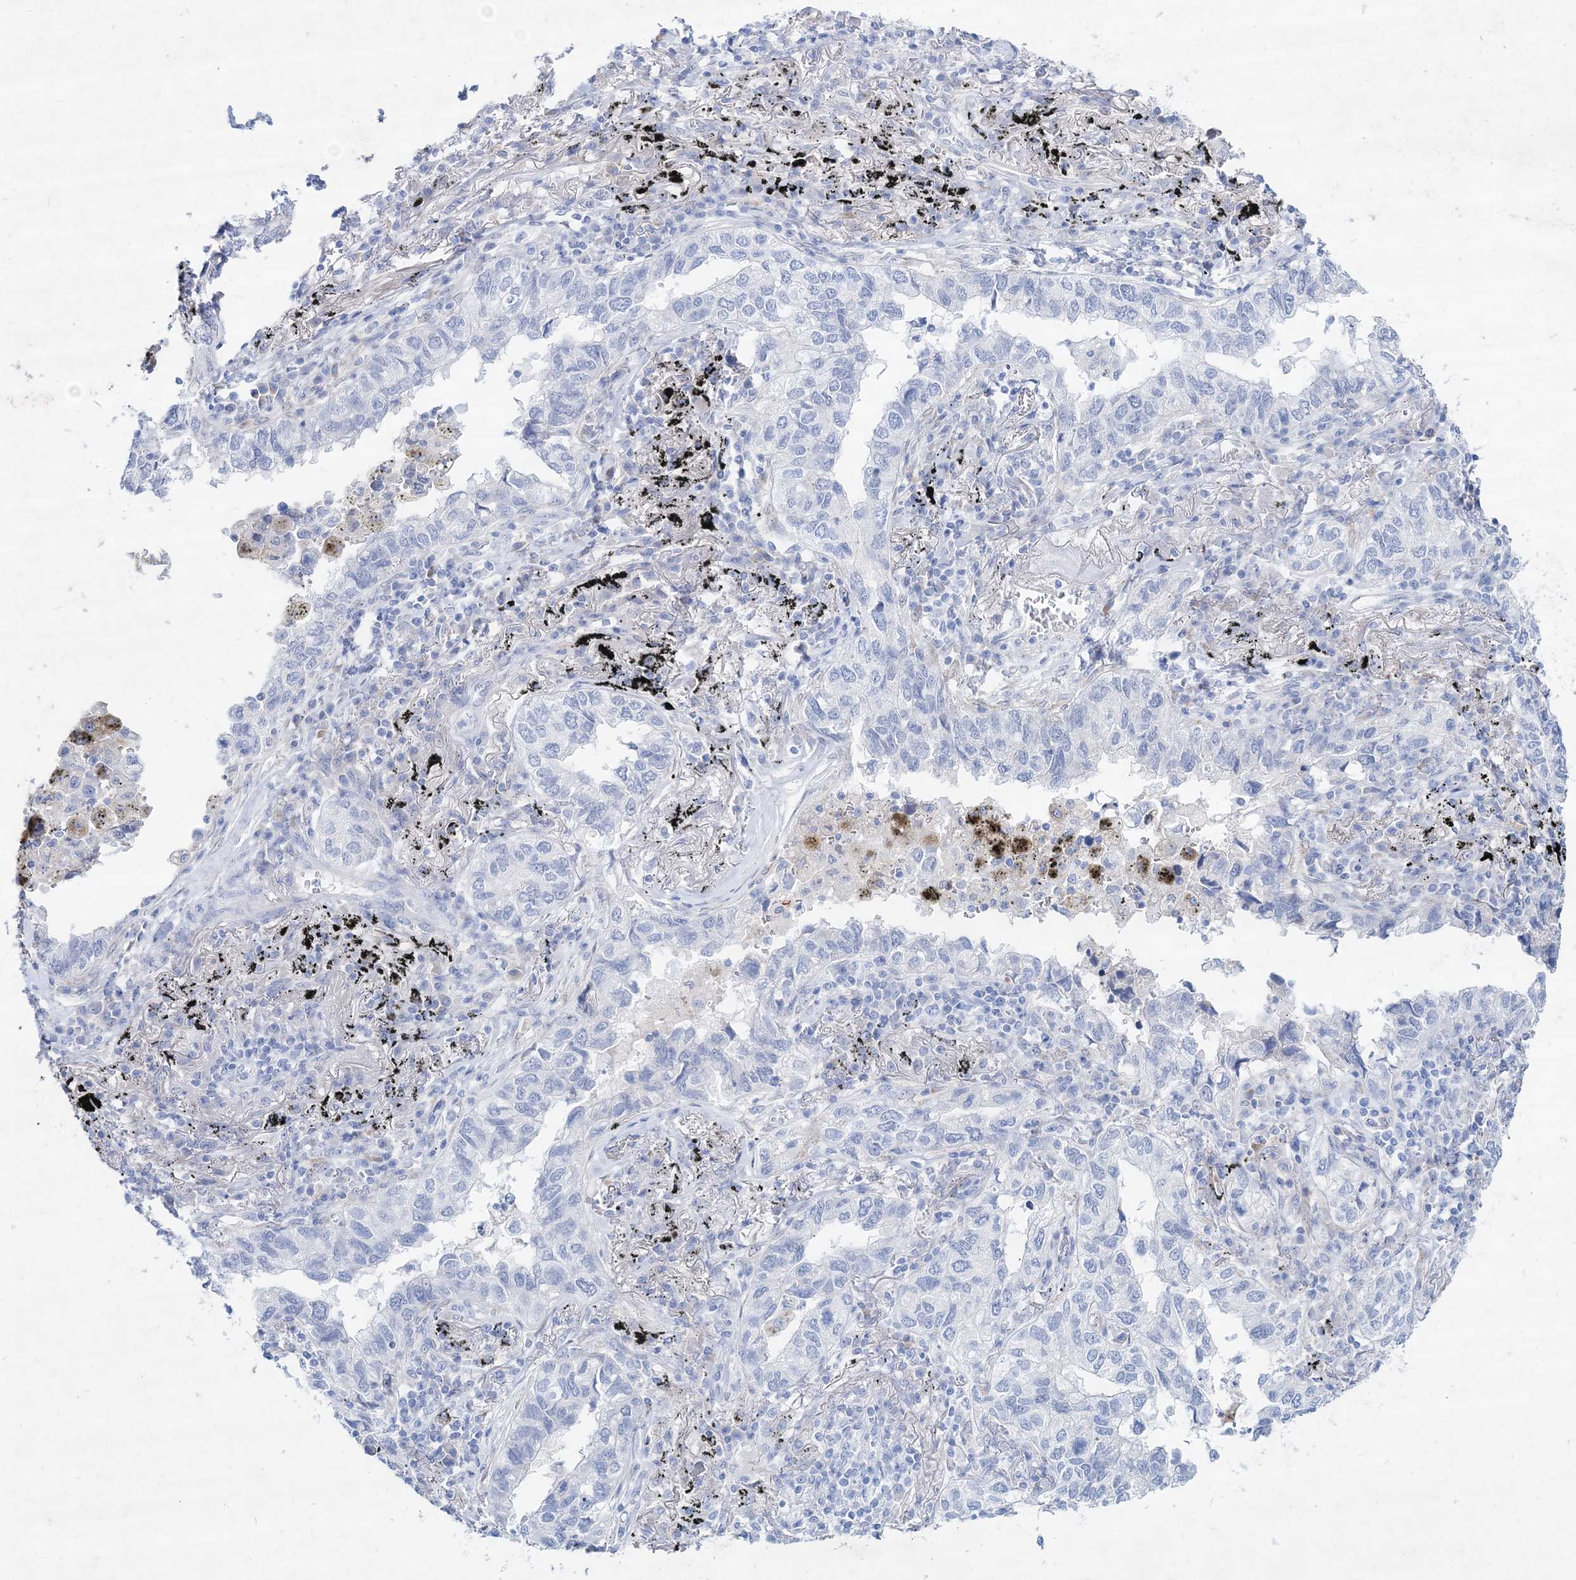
{"staining": {"intensity": "negative", "quantity": "none", "location": "none"}, "tissue": "lung cancer", "cell_type": "Tumor cells", "image_type": "cancer", "snomed": [{"axis": "morphology", "description": "Adenocarcinoma, NOS"}, {"axis": "topography", "description": "Lung"}], "caption": "There is no significant positivity in tumor cells of lung cancer.", "gene": "SPINK7", "patient": {"sex": "male", "age": 65}}